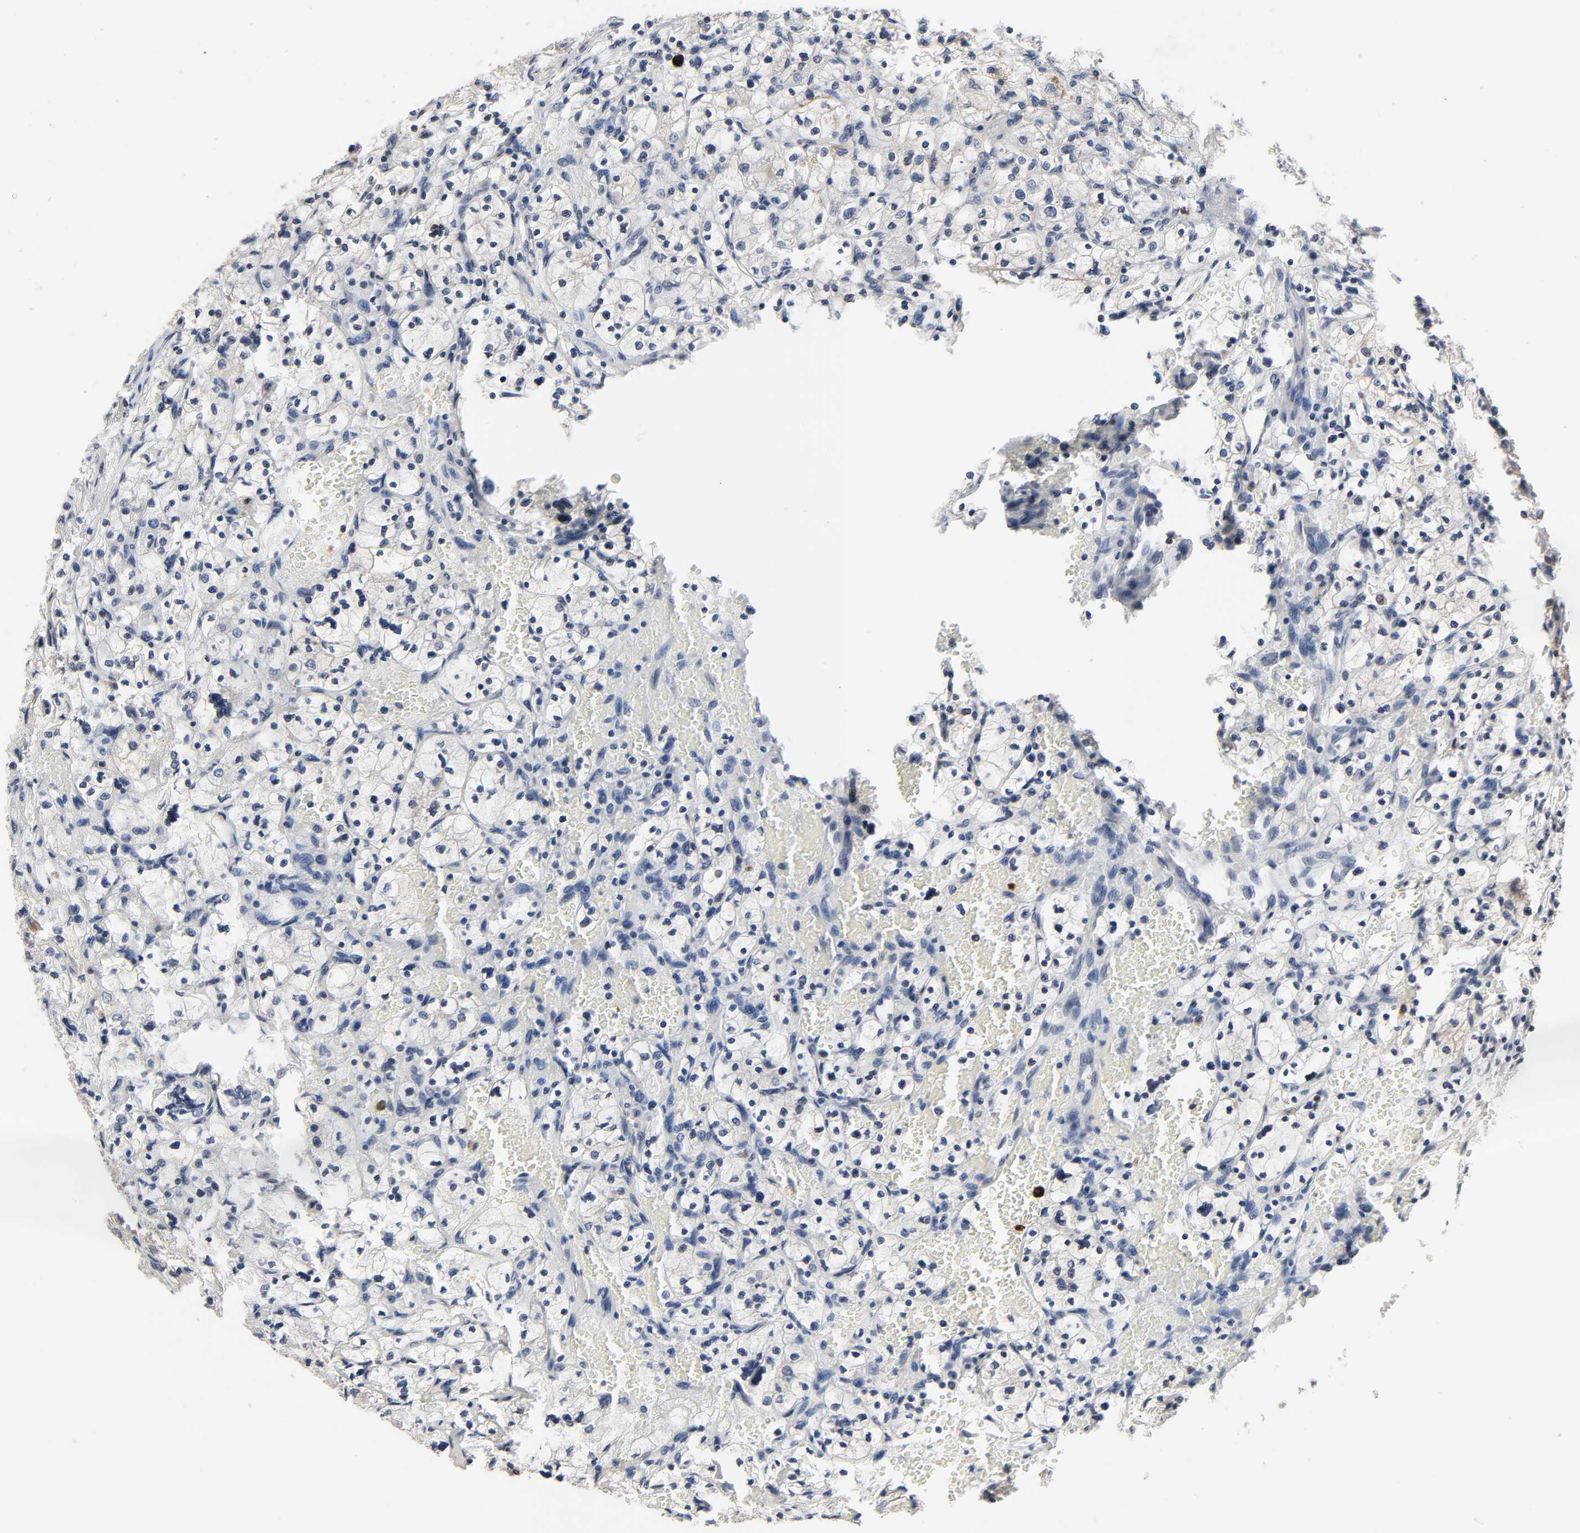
{"staining": {"intensity": "negative", "quantity": "none", "location": "none"}, "tissue": "renal cancer", "cell_type": "Tumor cells", "image_type": "cancer", "snomed": [{"axis": "morphology", "description": "Adenocarcinoma, NOS"}, {"axis": "topography", "description": "Kidney"}], "caption": "A micrograph of renal cancer (adenocarcinoma) stained for a protein reveals no brown staining in tumor cells.", "gene": "CCDC175", "patient": {"sex": "female", "age": 83}}